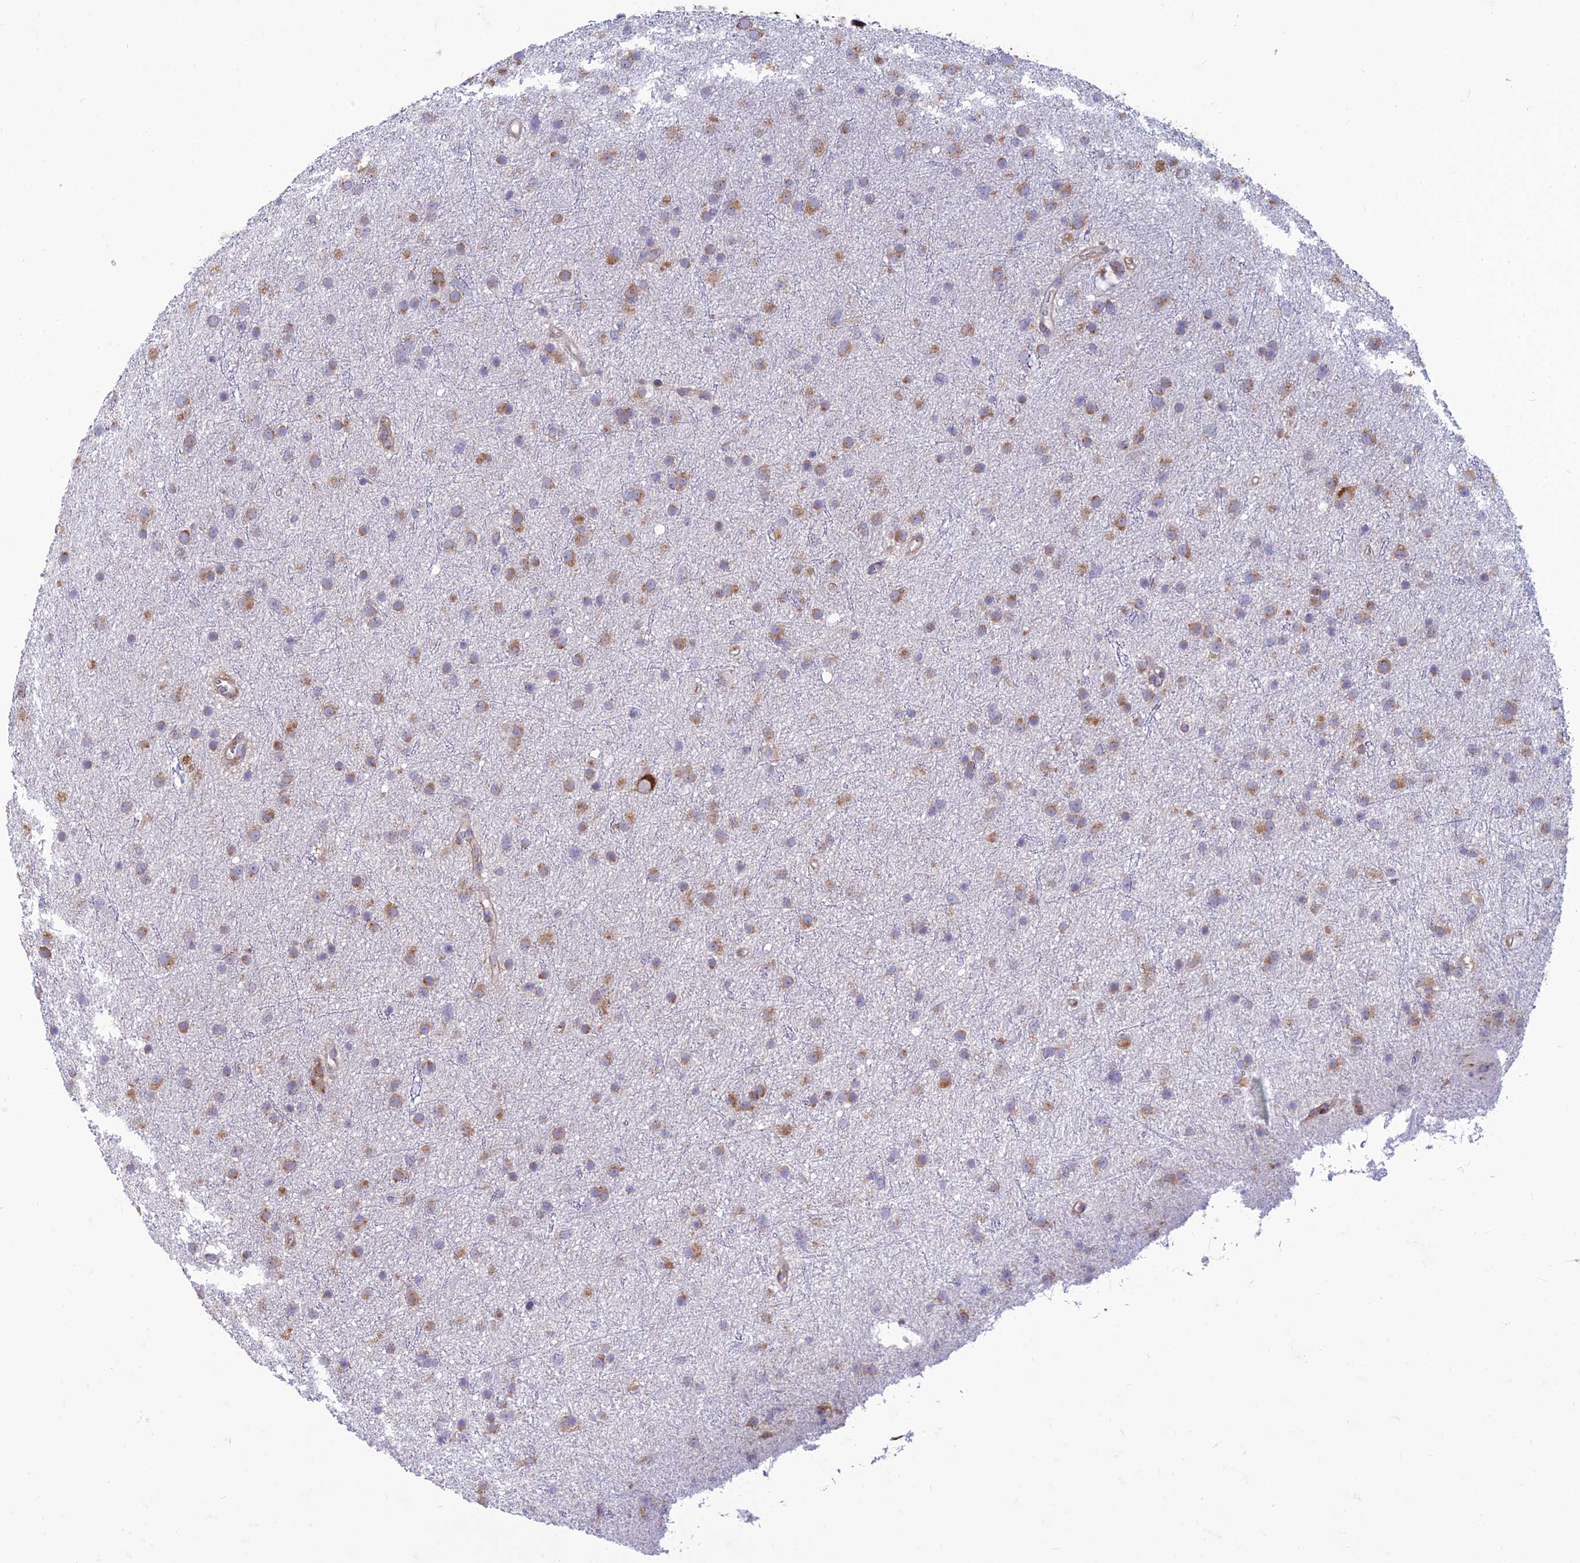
{"staining": {"intensity": "moderate", "quantity": "25%-75%", "location": "cytoplasmic/membranous"}, "tissue": "glioma", "cell_type": "Tumor cells", "image_type": "cancer", "snomed": [{"axis": "morphology", "description": "Glioma, malignant, Low grade"}, {"axis": "topography", "description": "Cerebral cortex"}], "caption": "Glioma stained with DAB (3,3'-diaminobenzidine) immunohistochemistry (IHC) reveals medium levels of moderate cytoplasmic/membranous staining in about 25%-75% of tumor cells.", "gene": "RPL17-C18orf32", "patient": {"sex": "female", "age": 39}}